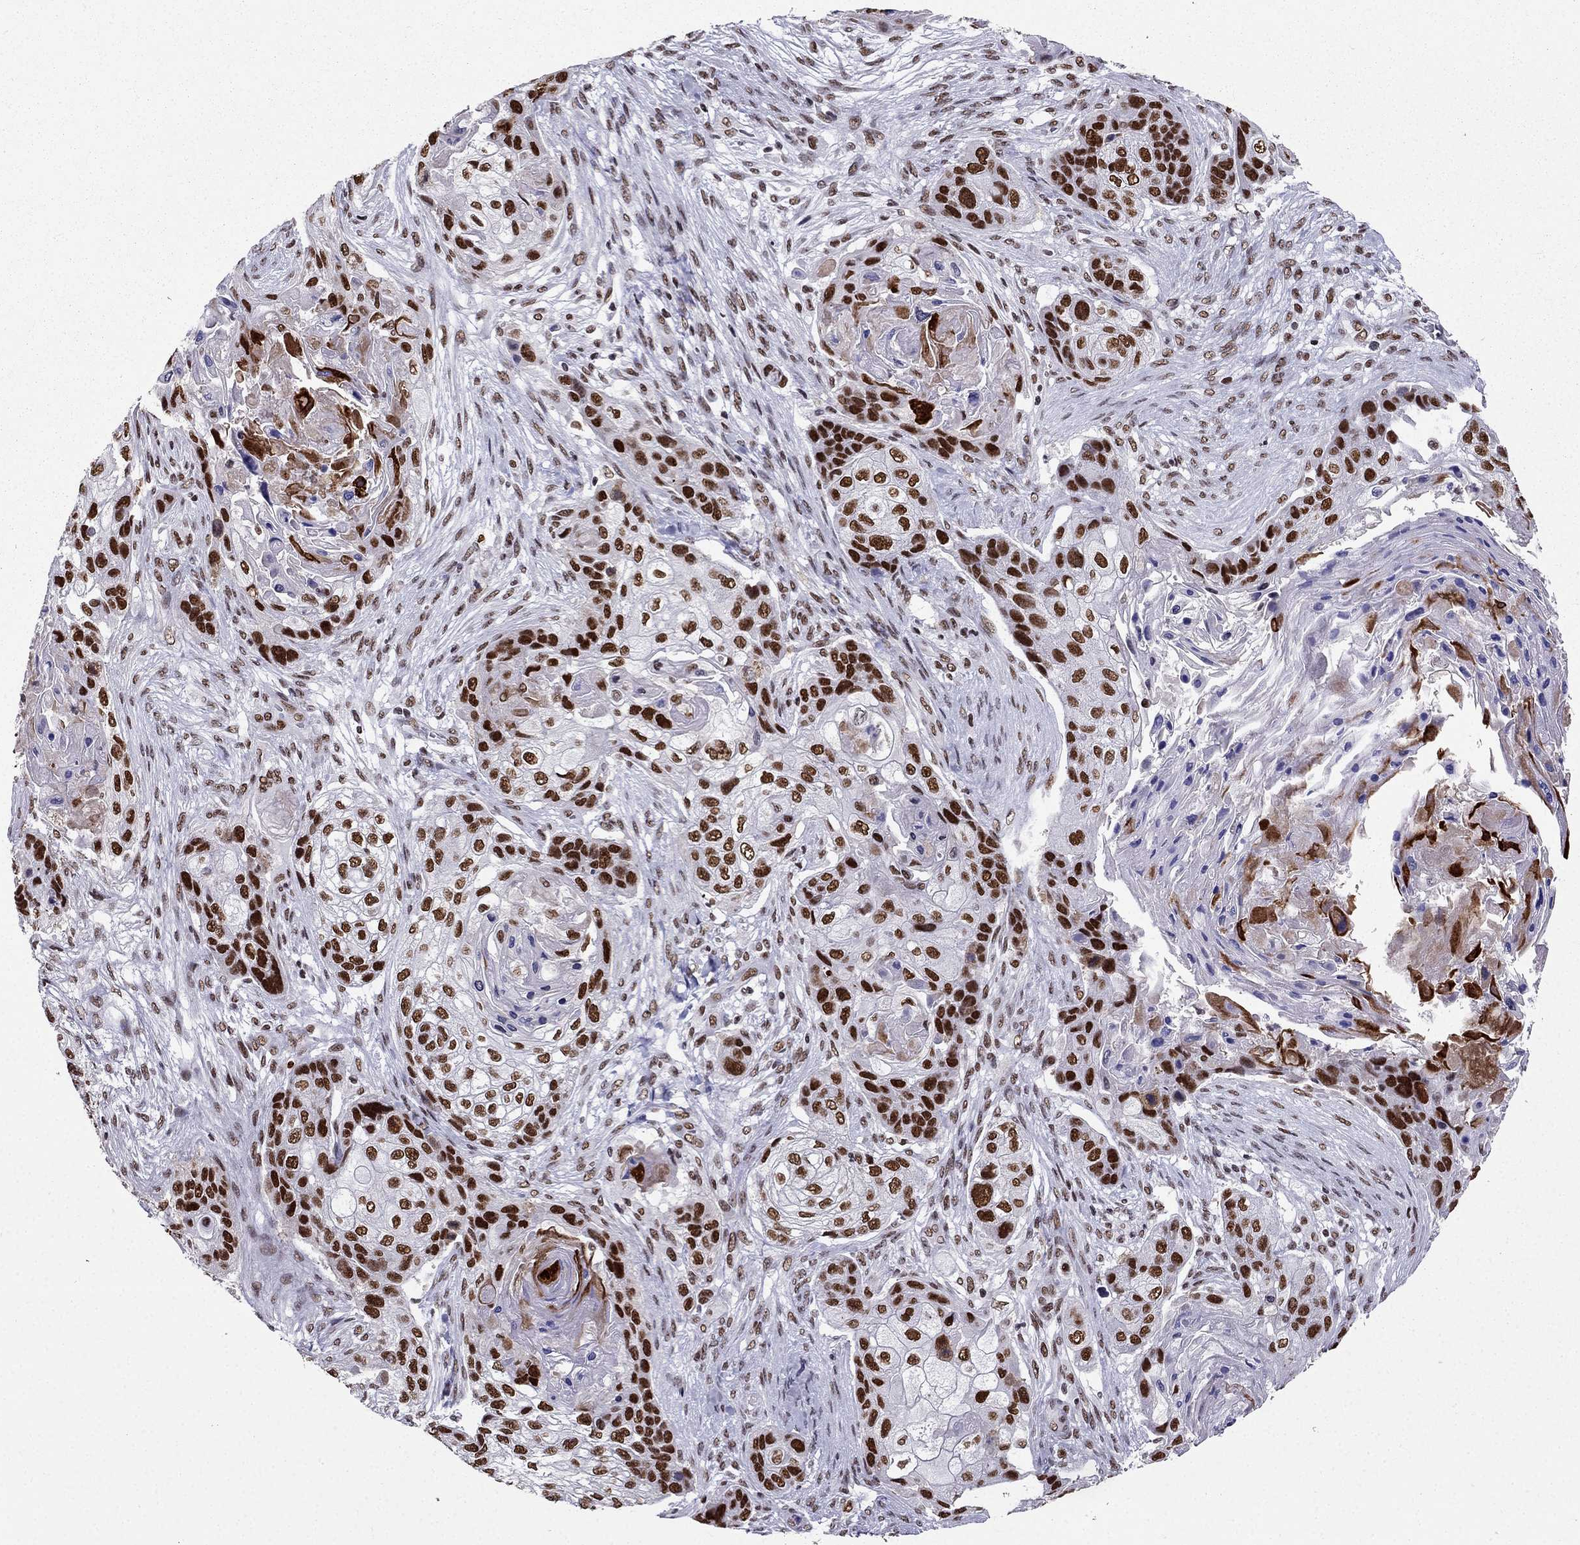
{"staining": {"intensity": "strong", "quantity": "25%-75%", "location": "nuclear"}, "tissue": "lung cancer", "cell_type": "Tumor cells", "image_type": "cancer", "snomed": [{"axis": "morphology", "description": "Squamous cell carcinoma, NOS"}, {"axis": "topography", "description": "Lung"}], "caption": "Immunohistochemistry of human lung squamous cell carcinoma demonstrates high levels of strong nuclear staining in about 25%-75% of tumor cells.", "gene": "ZNF420", "patient": {"sex": "male", "age": 69}}